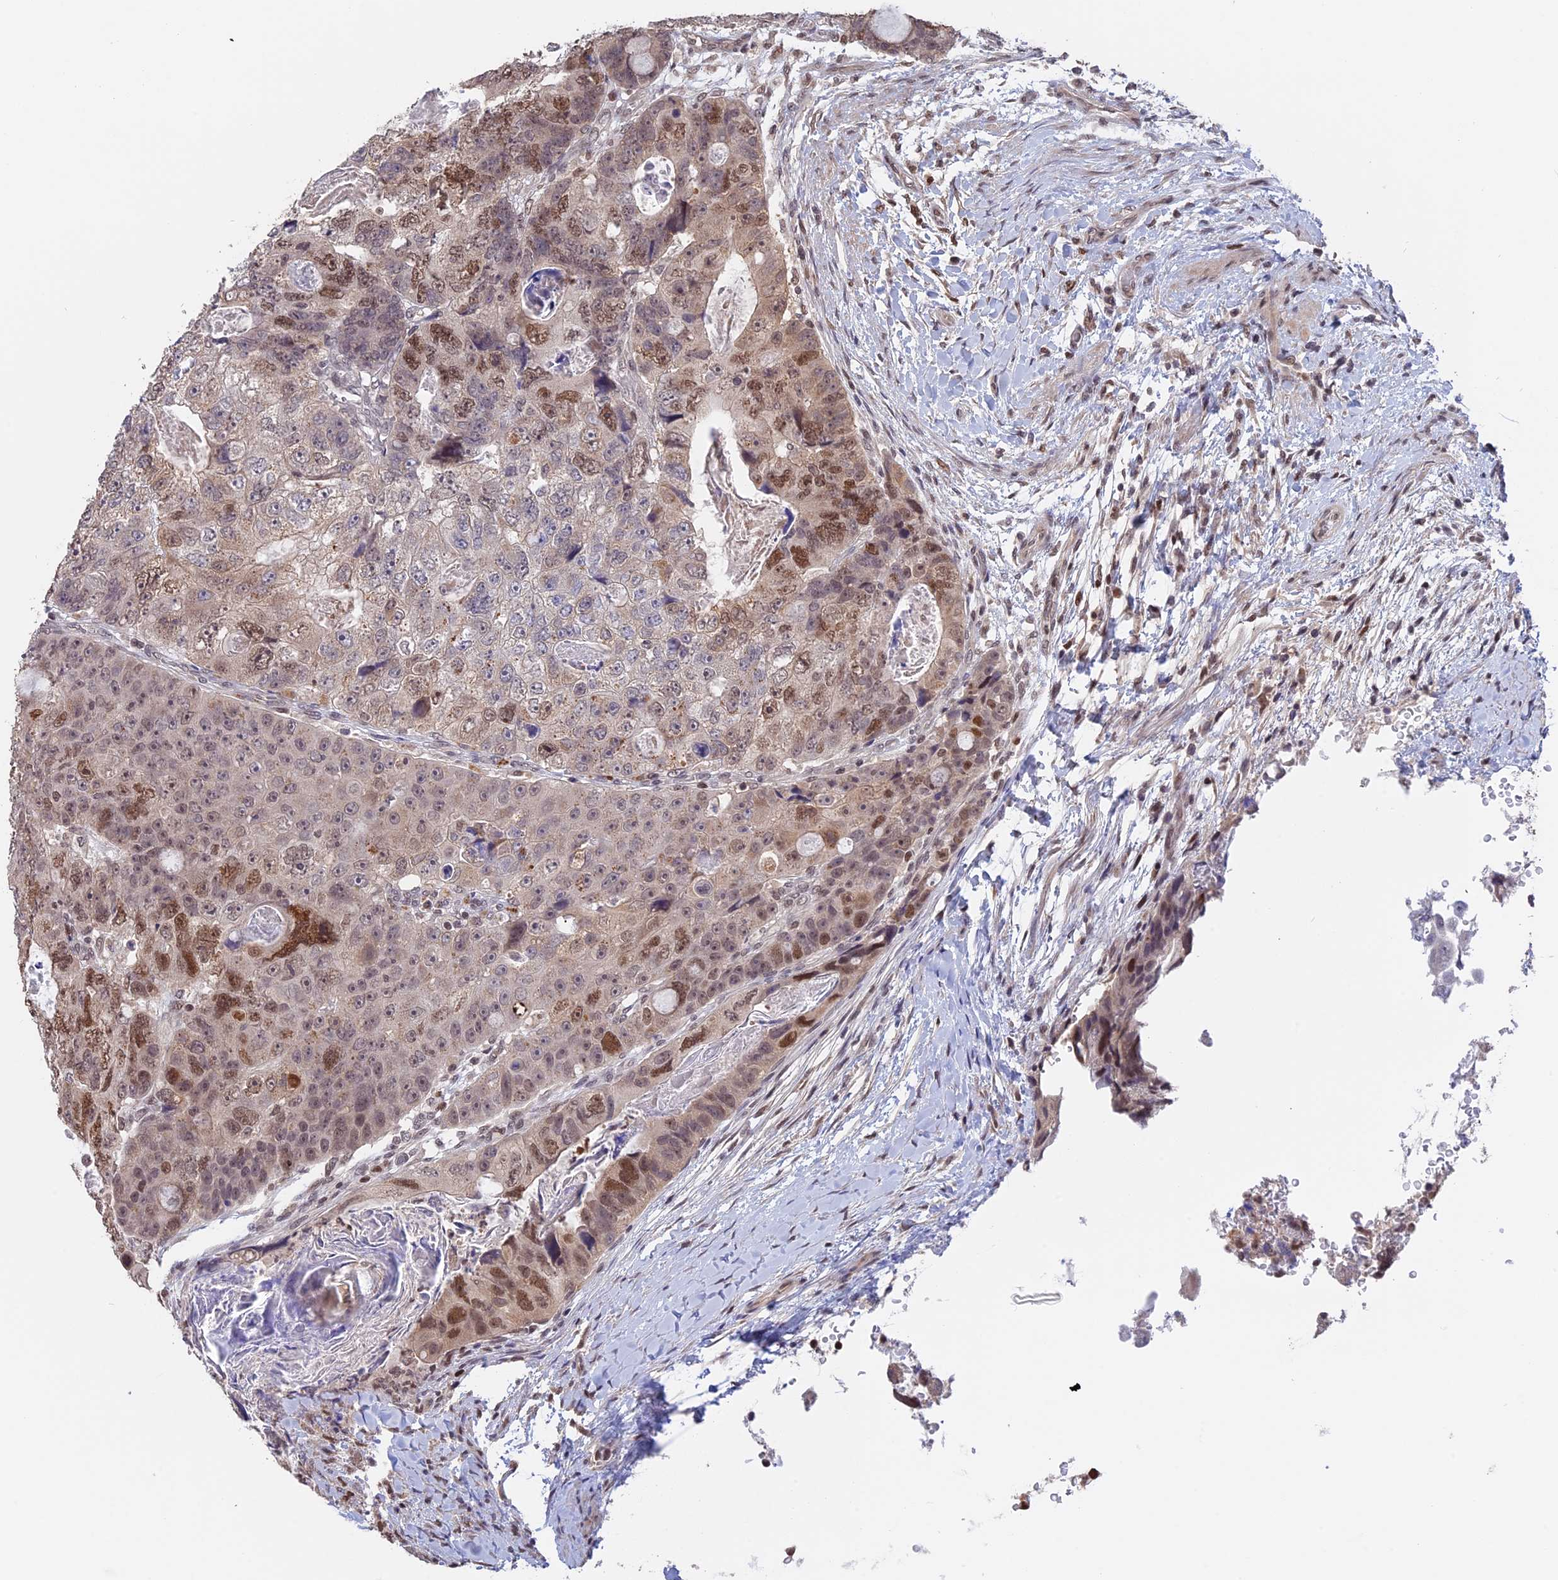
{"staining": {"intensity": "moderate", "quantity": "<25%", "location": "nuclear"}, "tissue": "colorectal cancer", "cell_type": "Tumor cells", "image_type": "cancer", "snomed": [{"axis": "morphology", "description": "Adenocarcinoma, NOS"}, {"axis": "topography", "description": "Rectum"}], "caption": "This micrograph displays IHC staining of adenocarcinoma (colorectal), with low moderate nuclear expression in about <25% of tumor cells.", "gene": "RFC5", "patient": {"sex": "male", "age": 59}}